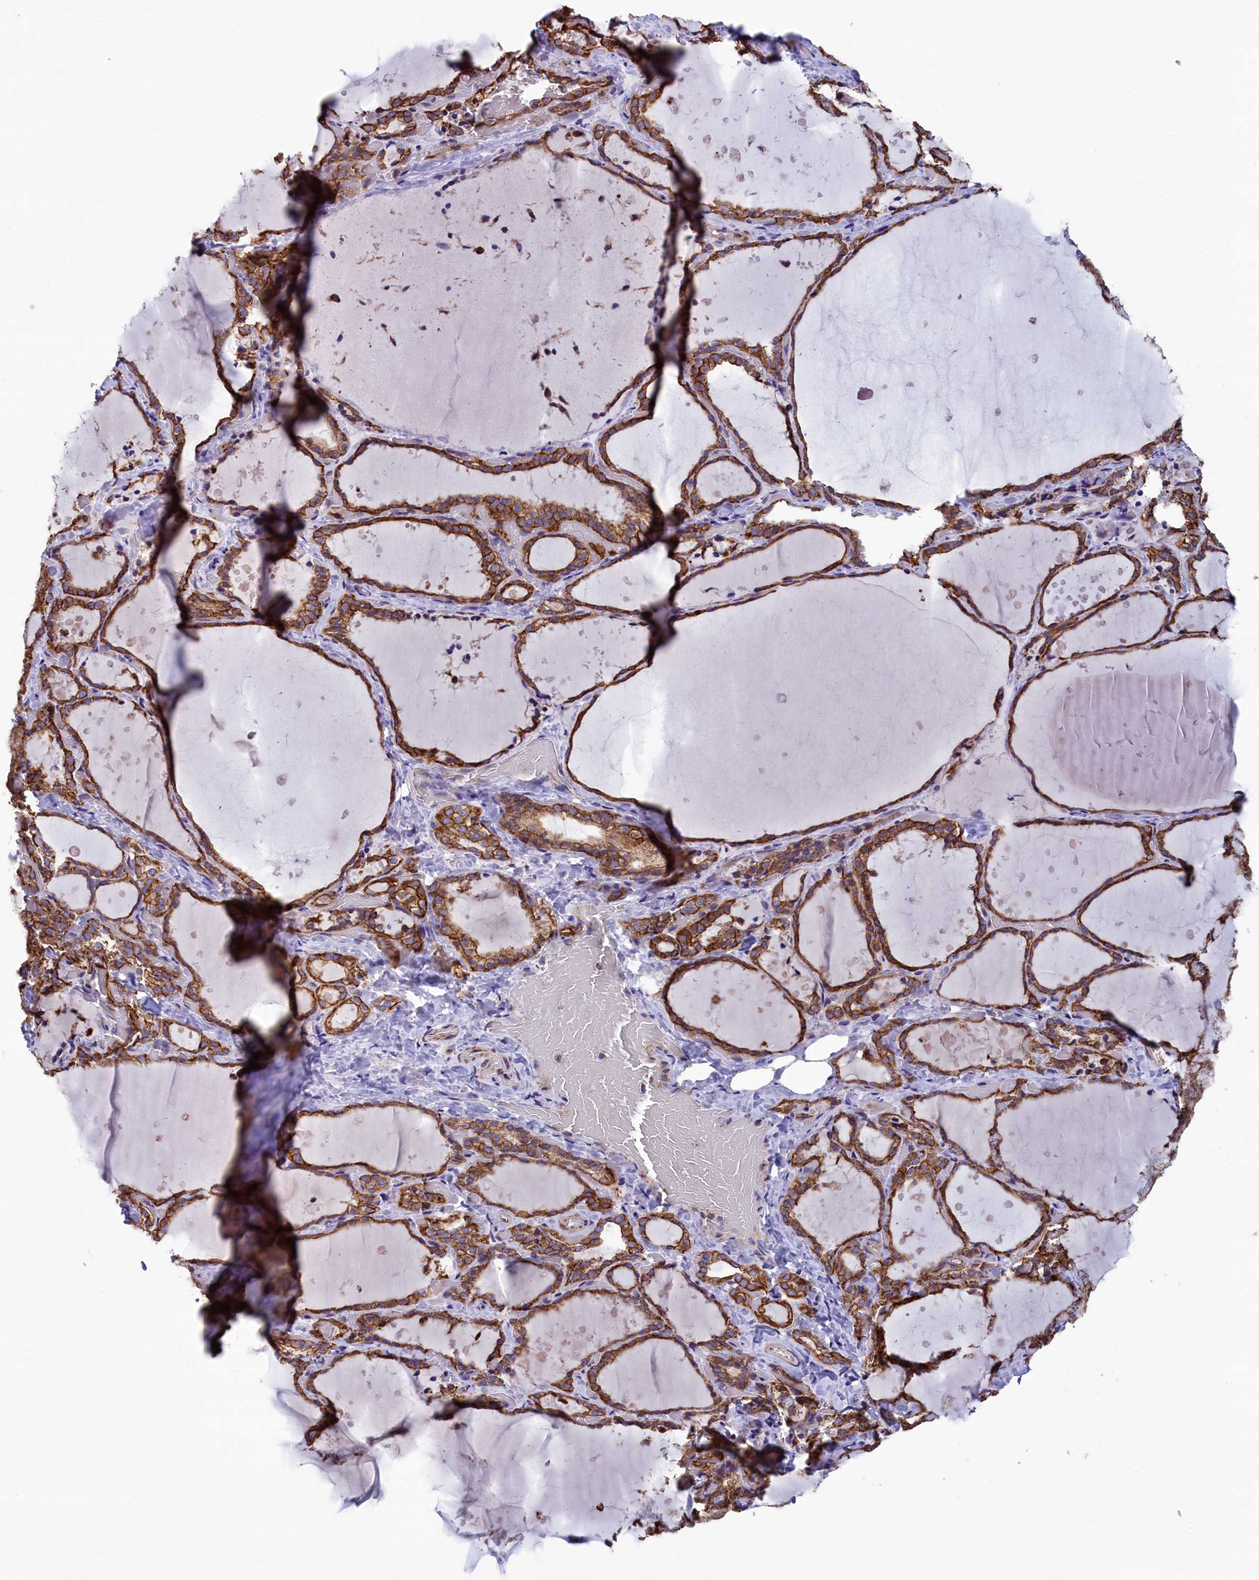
{"staining": {"intensity": "moderate", "quantity": ">75%", "location": "cytoplasmic/membranous"}, "tissue": "thyroid gland", "cell_type": "Glandular cells", "image_type": "normal", "snomed": [{"axis": "morphology", "description": "Normal tissue, NOS"}, {"axis": "topography", "description": "Thyroid gland"}], "caption": "Benign thyroid gland demonstrates moderate cytoplasmic/membranous positivity in approximately >75% of glandular cells, visualized by immunohistochemistry.", "gene": "GATB", "patient": {"sex": "female", "age": 44}}